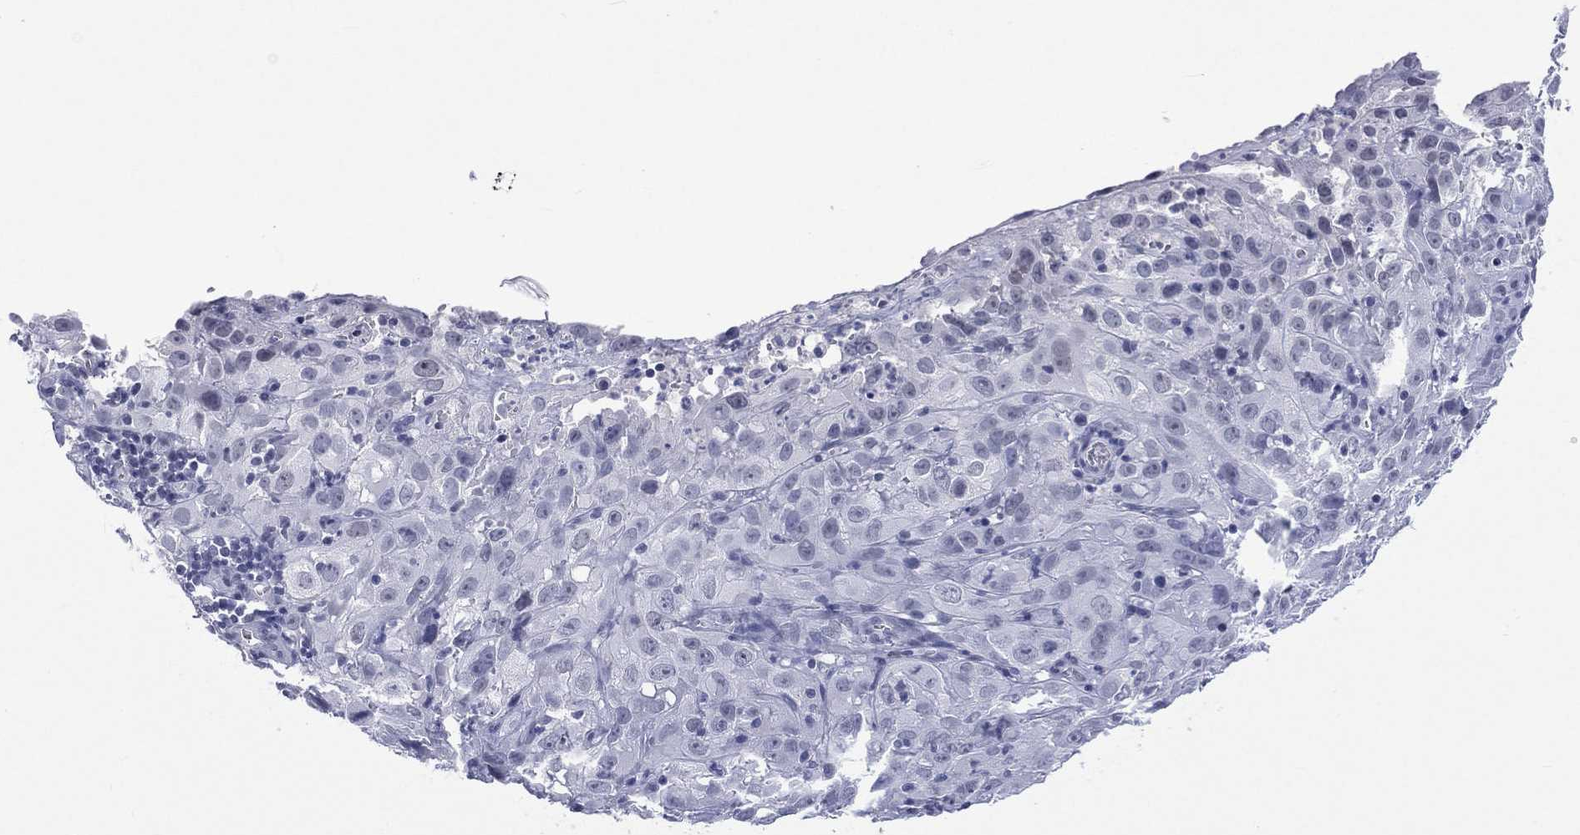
{"staining": {"intensity": "negative", "quantity": "none", "location": "none"}, "tissue": "cervical cancer", "cell_type": "Tumor cells", "image_type": "cancer", "snomed": [{"axis": "morphology", "description": "Squamous cell carcinoma, NOS"}, {"axis": "topography", "description": "Cervix"}], "caption": "Cervical squamous cell carcinoma stained for a protein using IHC displays no positivity tumor cells.", "gene": "SSX1", "patient": {"sex": "female", "age": 32}}